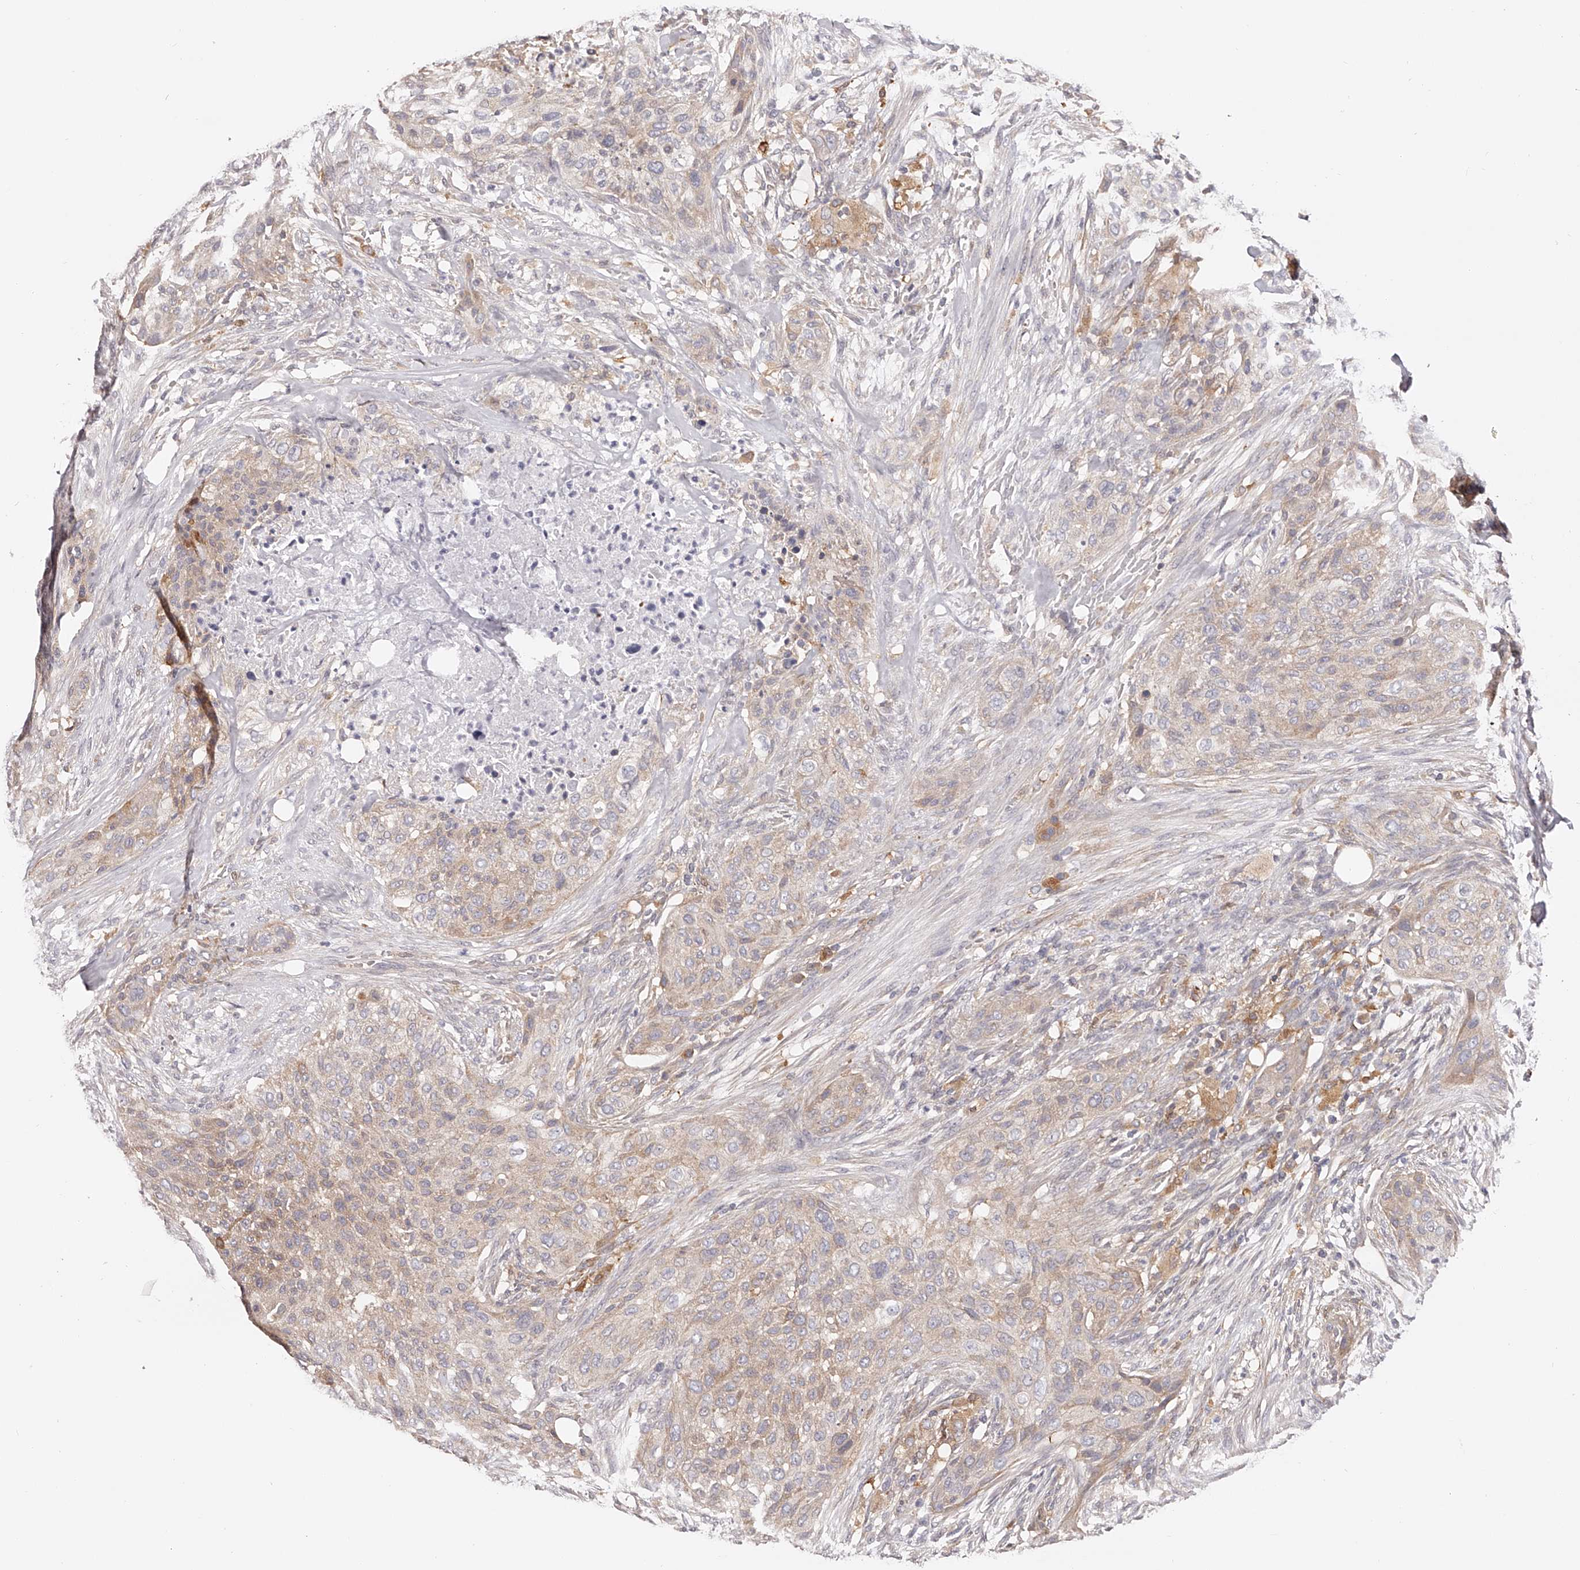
{"staining": {"intensity": "weak", "quantity": "25%-75%", "location": "cytoplasmic/membranous"}, "tissue": "urothelial cancer", "cell_type": "Tumor cells", "image_type": "cancer", "snomed": [{"axis": "morphology", "description": "Urothelial carcinoma, High grade"}, {"axis": "topography", "description": "Urinary bladder"}], "caption": "Tumor cells display low levels of weak cytoplasmic/membranous staining in about 25%-75% of cells in human urothelial cancer.", "gene": "LAP3", "patient": {"sex": "male", "age": 35}}